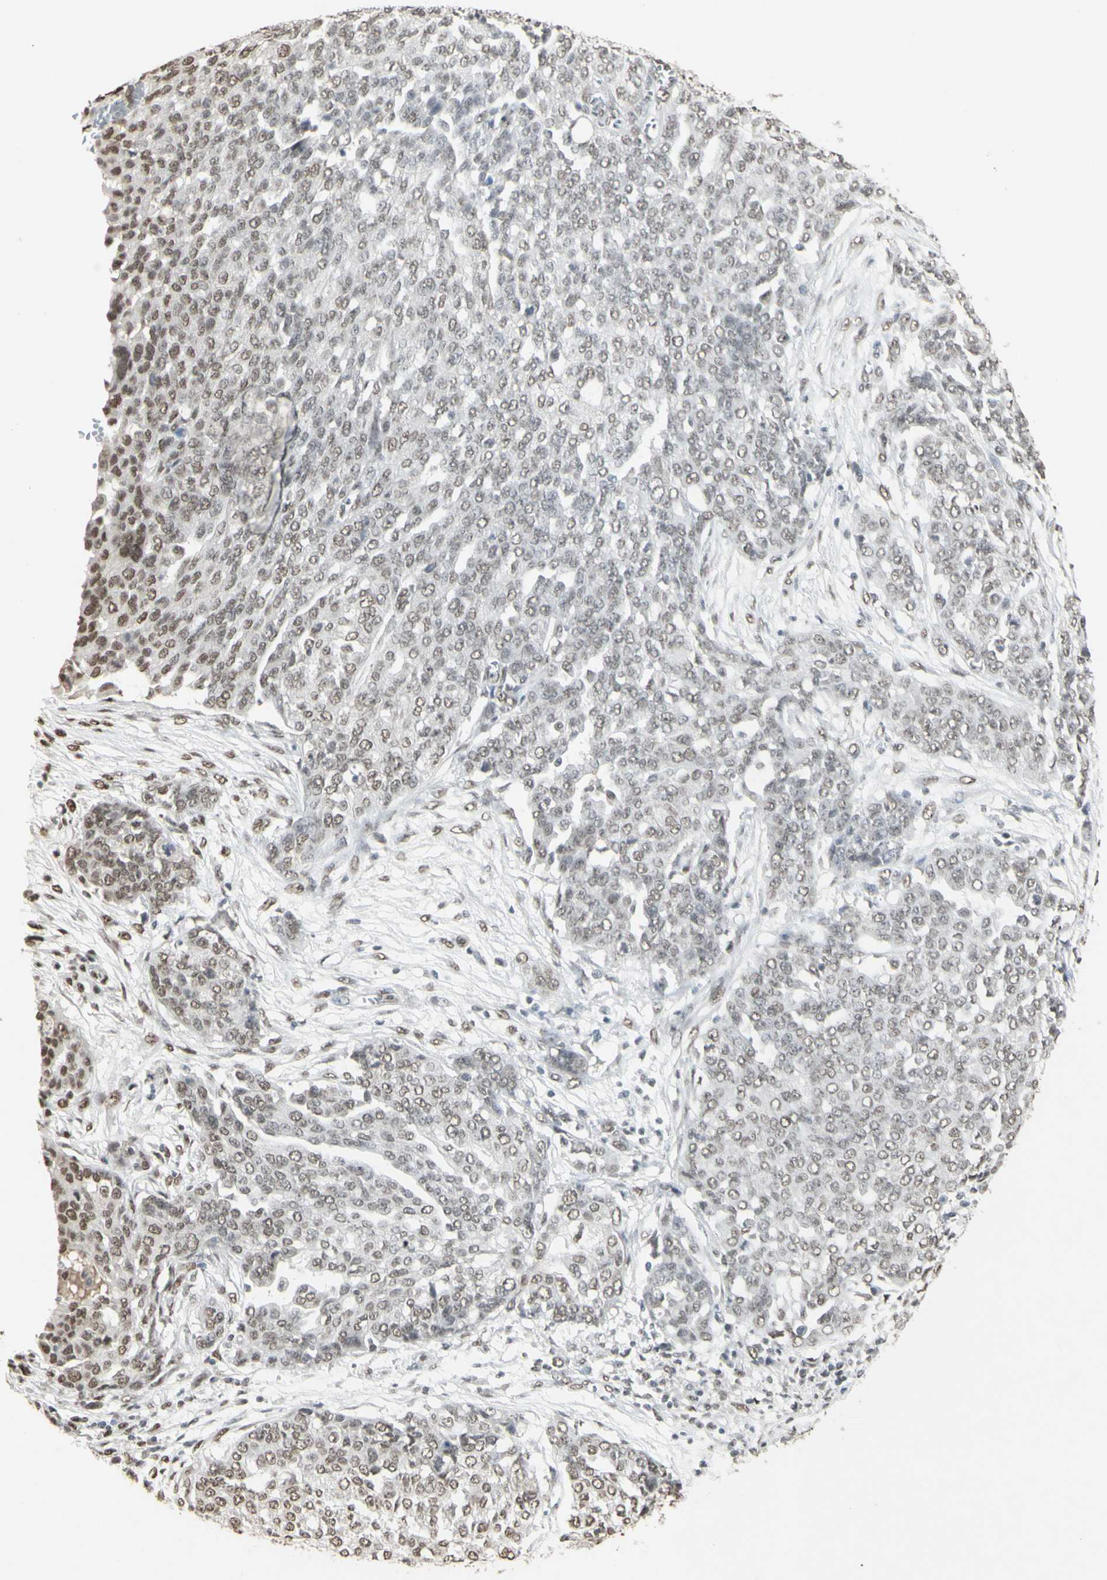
{"staining": {"intensity": "moderate", "quantity": "25%-75%", "location": "nuclear"}, "tissue": "ovarian cancer", "cell_type": "Tumor cells", "image_type": "cancer", "snomed": [{"axis": "morphology", "description": "Cystadenocarcinoma, serous, NOS"}, {"axis": "topography", "description": "Soft tissue"}, {"axis": "topography", "description": "Ovary"}], "caption": "Tumor cells demonstrate medium levels of moderate nuclear positivity in approximately 25%-75% of cells in ovarian serous cystadenocarcinoma. (IHC, brightfield microscopy, high magnification).", "gene": "TRIM28", "patient": {"sex": "female", "age": 57}}